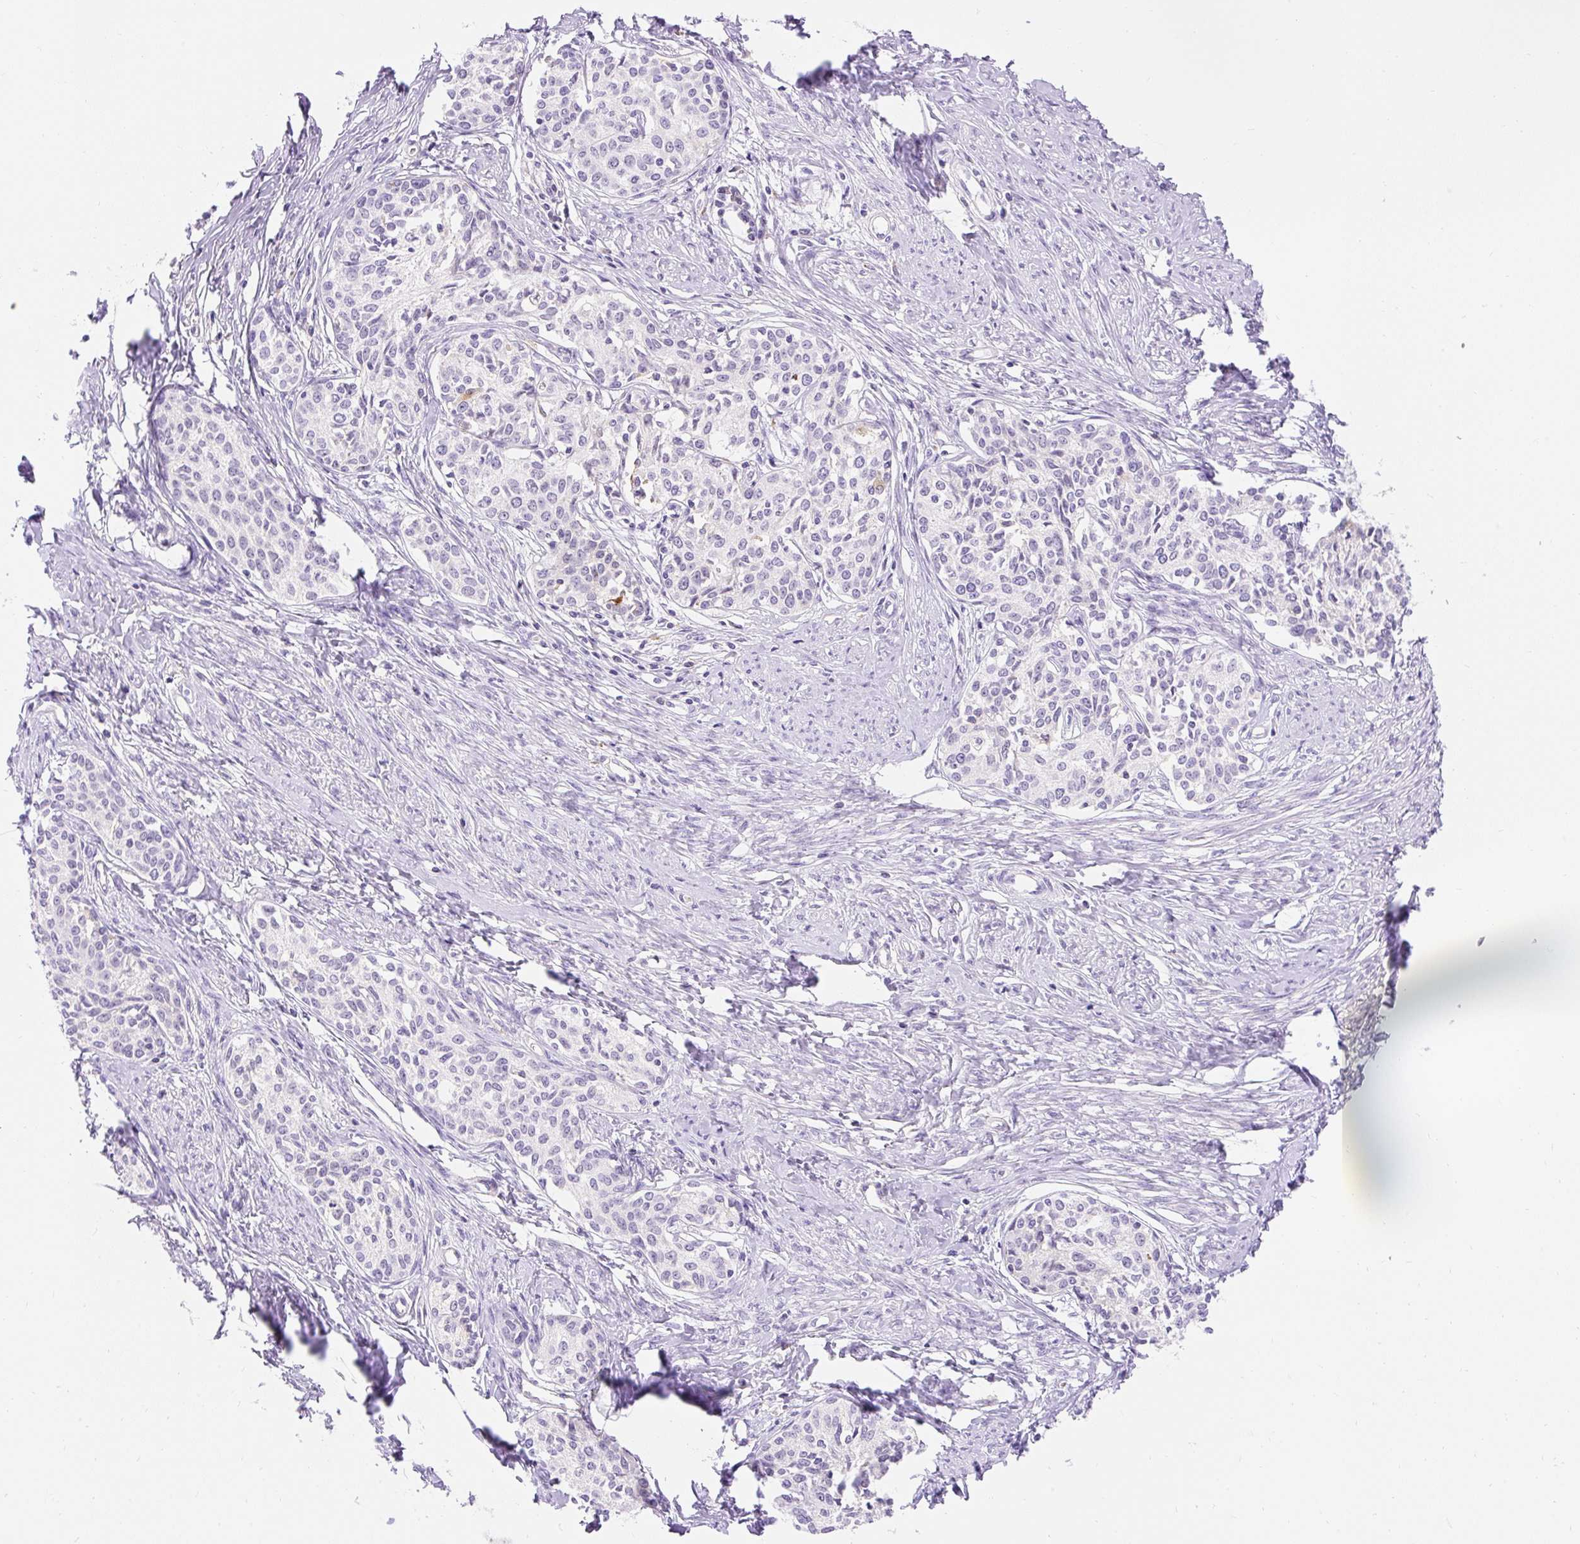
{"staining": {"intensity": "negative", "quantity": "none", "location": "none"}, "tissue": "cervical cancer", "cell_type": "Tumor cells", "image_type": "cancer", "snomed": [{"axis": "morphology", "description": "Squamous cell carcinoma, NOS"}, {"axis": "morphology", "description": "Adenocarcinoma, NOS"}, {"axis": "topography", "description": "Cervix"}], "caption": "IHC image of cervical adenocarcinoma stained for a protein (brown), which reveals no staining in tumor cells.", "gene": "TMEM150C", "patient": {"sex": "female", "age": 52}}